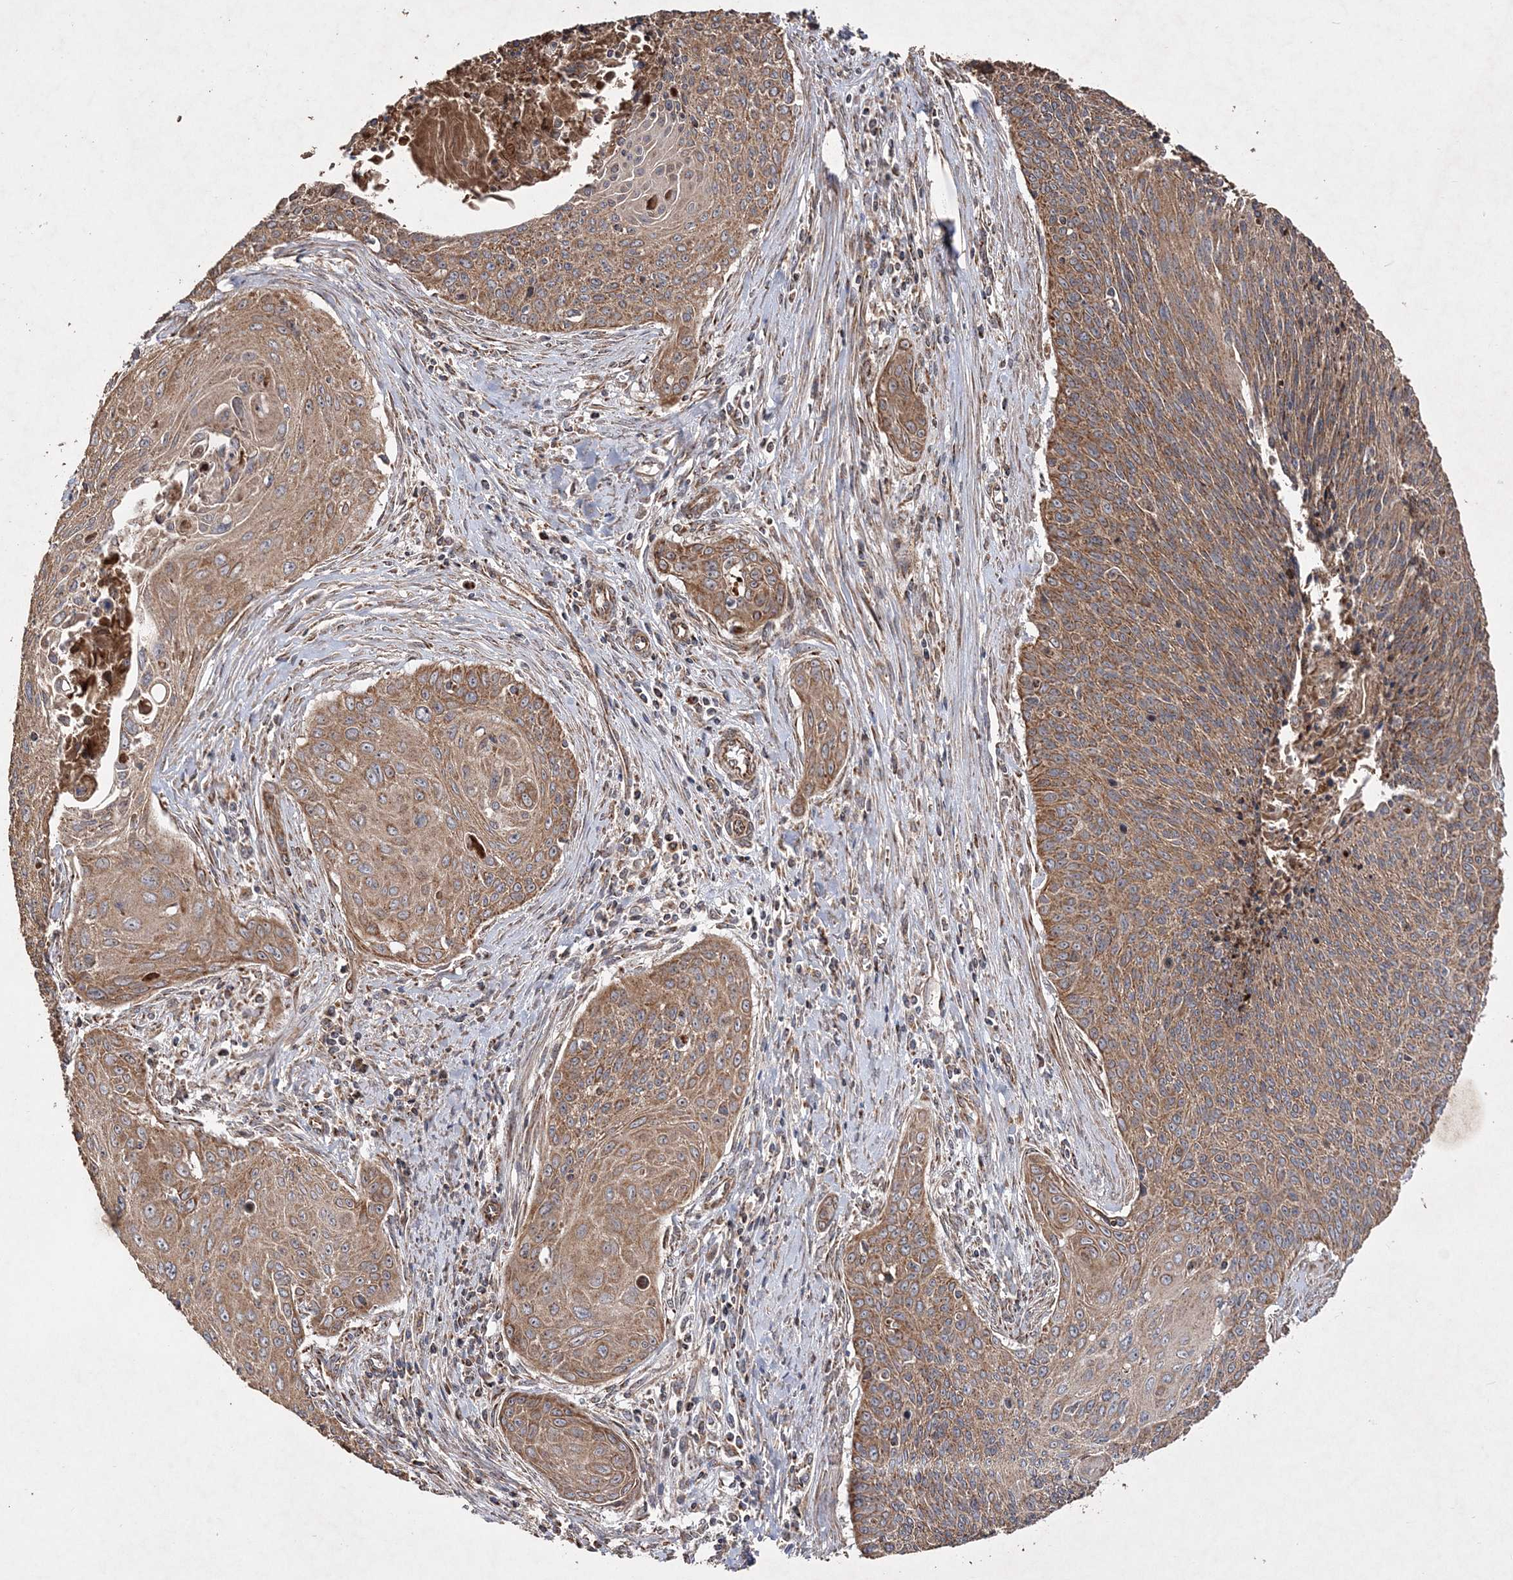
{"staining": {"intensity": "moderate", "quantity": ">75%", "location": "cytoplasmic/membranous"}, "tissue": "cervical cancer", "cell_type": "Tumor cells", "image_type": "cancer", "snomed": [{"axis": "morphology", "description": "Squamous cell carcinoma, NOS"}, {"axis": "topography", "description": "Cervix"}], "caption": "The photomicrograph displays a brown stain indicating the presence of a protein in the cytoplasmic/membranous of tumor cells in cervical cancer.", "gene": "POC5", "patient": {"sex": "female", "age": 55}}